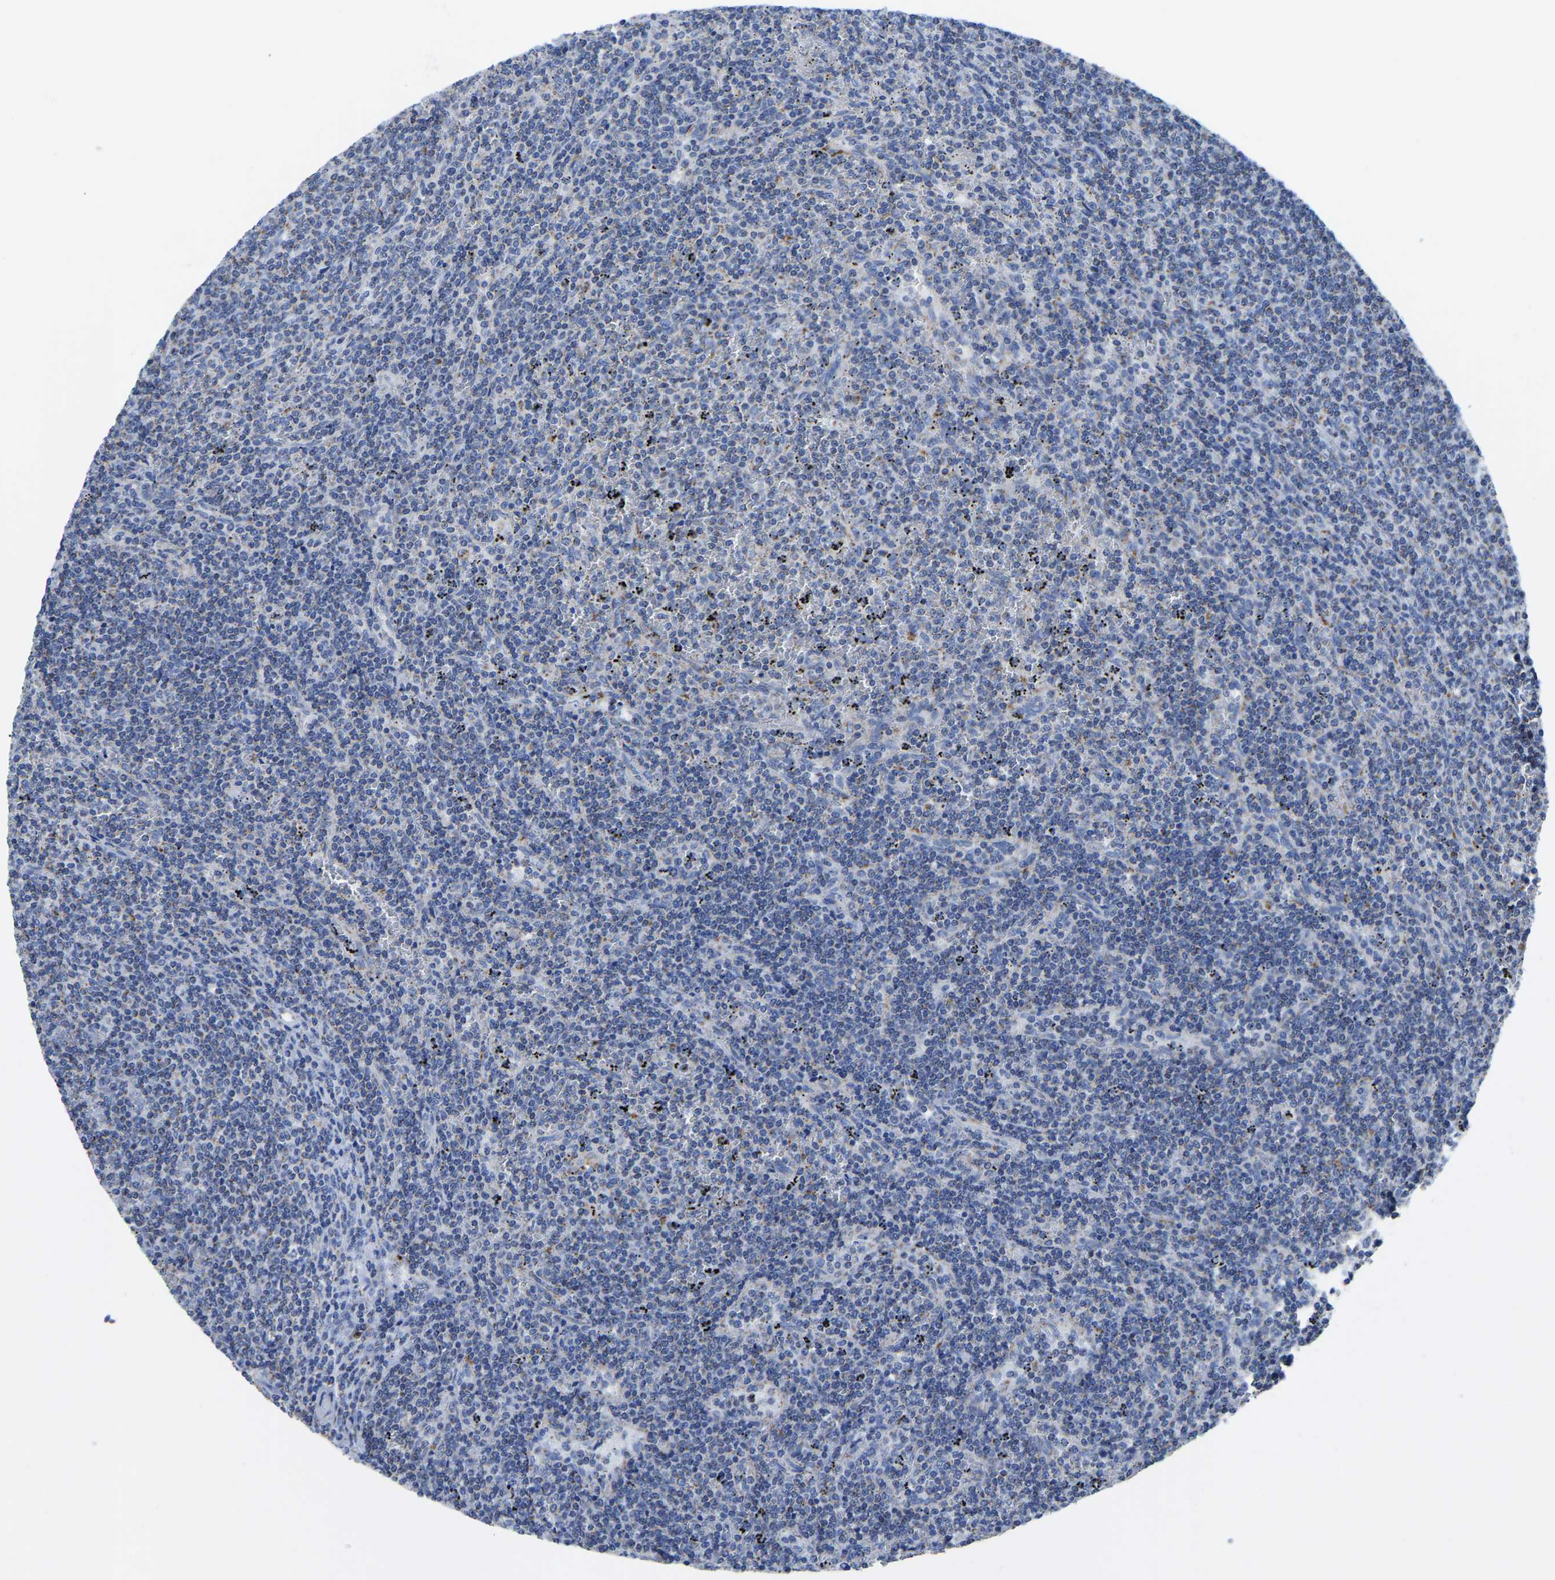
{"staining": {"intensity": "negative", "quantity": "none", "location": "none"}, "tissue": "lymphoma", "cell_type": "Tumor cells", "image_type": "cancer", "snomed": [{"axis": "morphology", "description": "Malignant lymphoma, non-Hodgkin's type, Low grade"}, {"axis": "topography", "description": "Spleen"}], "caption": "Photomicrograph shows no protein staining in tumor cells of lymphoma tissue. Brightfield microscopy of immunohistochemistry (IHC) stained with DAB (brown) and hematoxylin (blue), captured at high magnification.", "gene": "ETFA", "patient": {"sex": "female", "age": 50}}